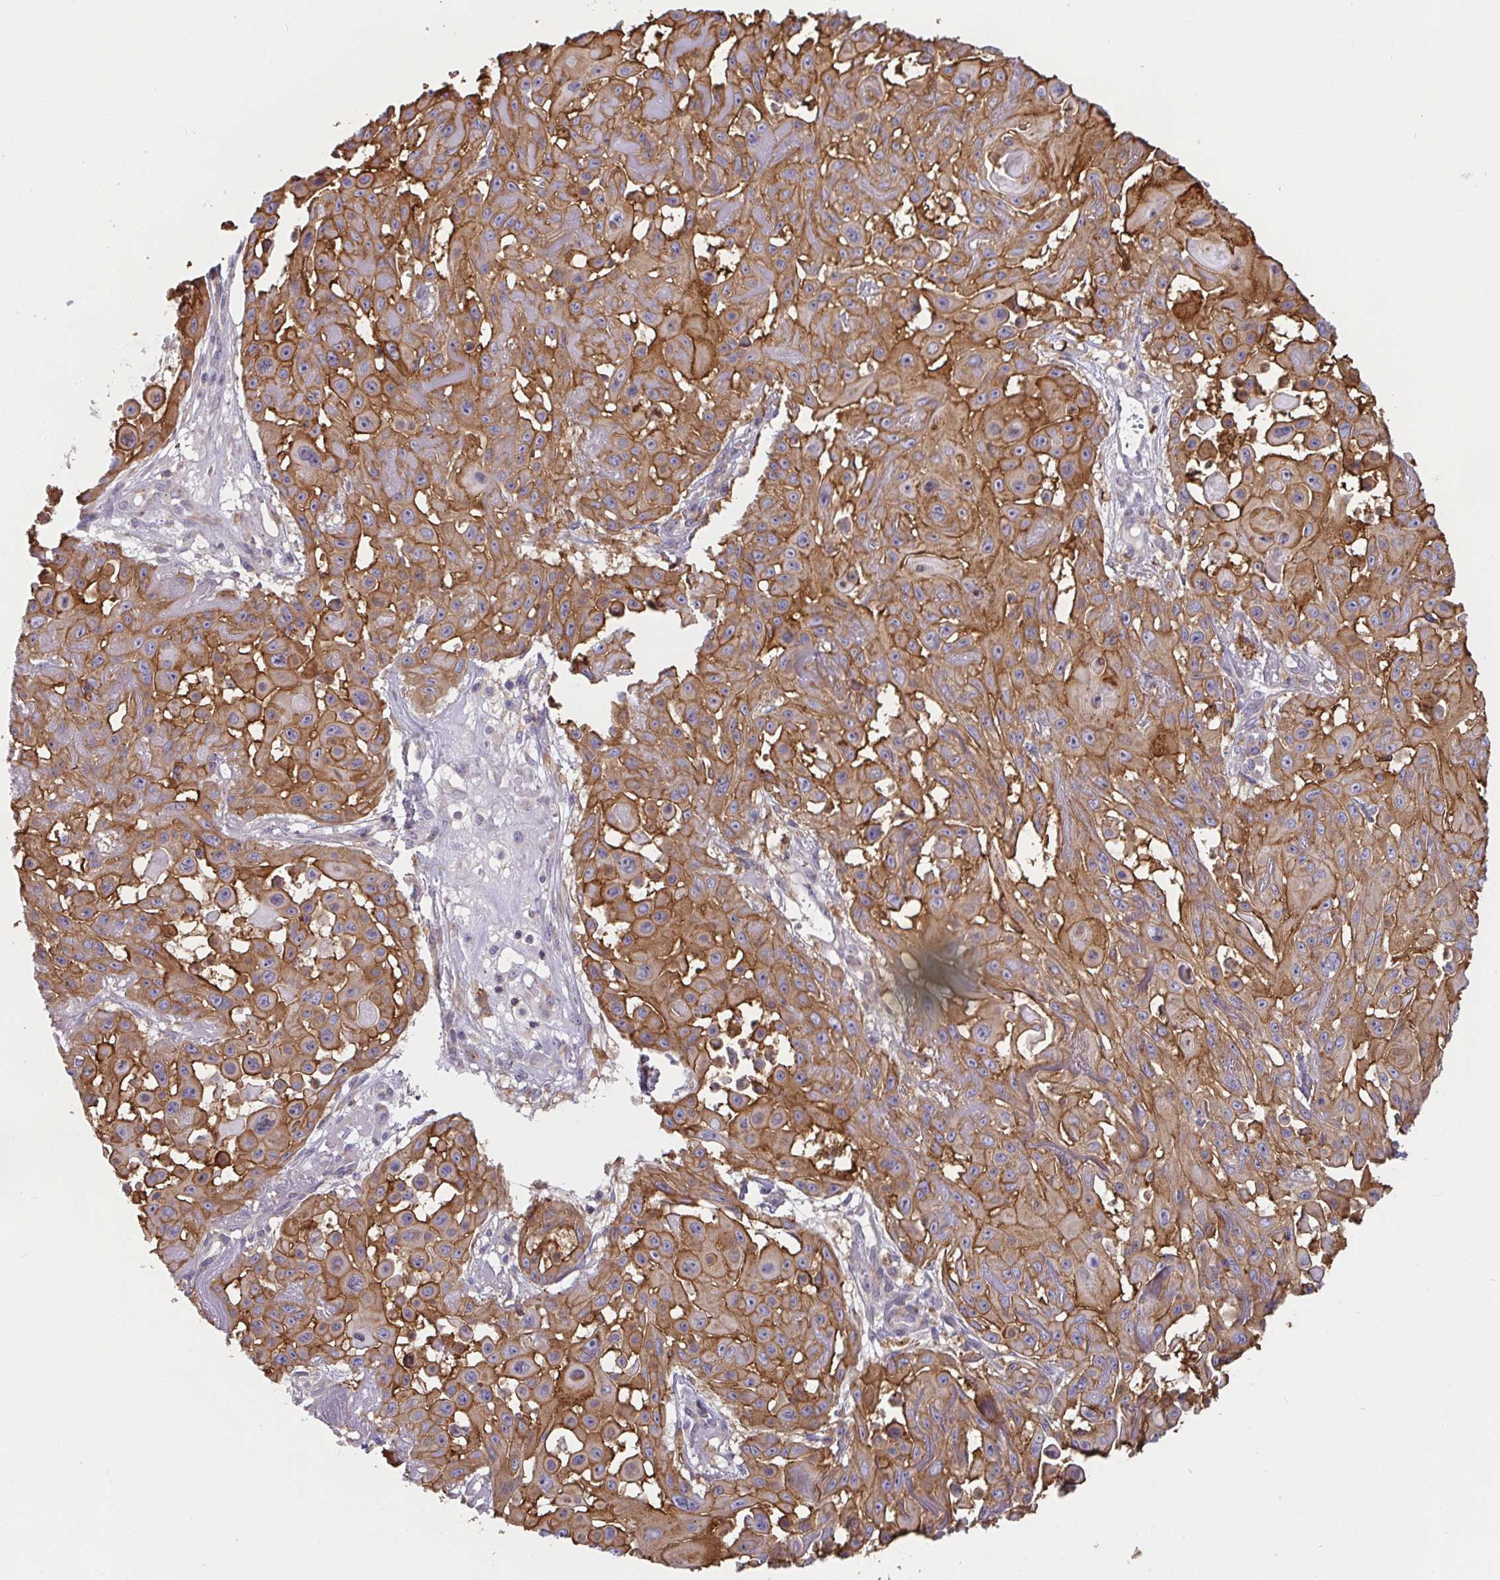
{"staining": {"intensity": "moderate", "quantity": ">75%", "location": "cytoplasmic/membranous"}, "tissue": "skin cancer", "cell_type": "Tumor cells", "image_type": "cancer", "snomed": [{"axis": "morphology", "description": "Squamous cell carcinoma, NOS"}, {"axis": "topography", "description": "Skin"}], "caption": "Tumor cells reveal medium levels of moderate cytoplasmic/membranous staining in approximately >75% of cells in squamous cell carcinoma (skin).", "gene": "CSF3R", "patient": {"sex": "male", "age": 91}}